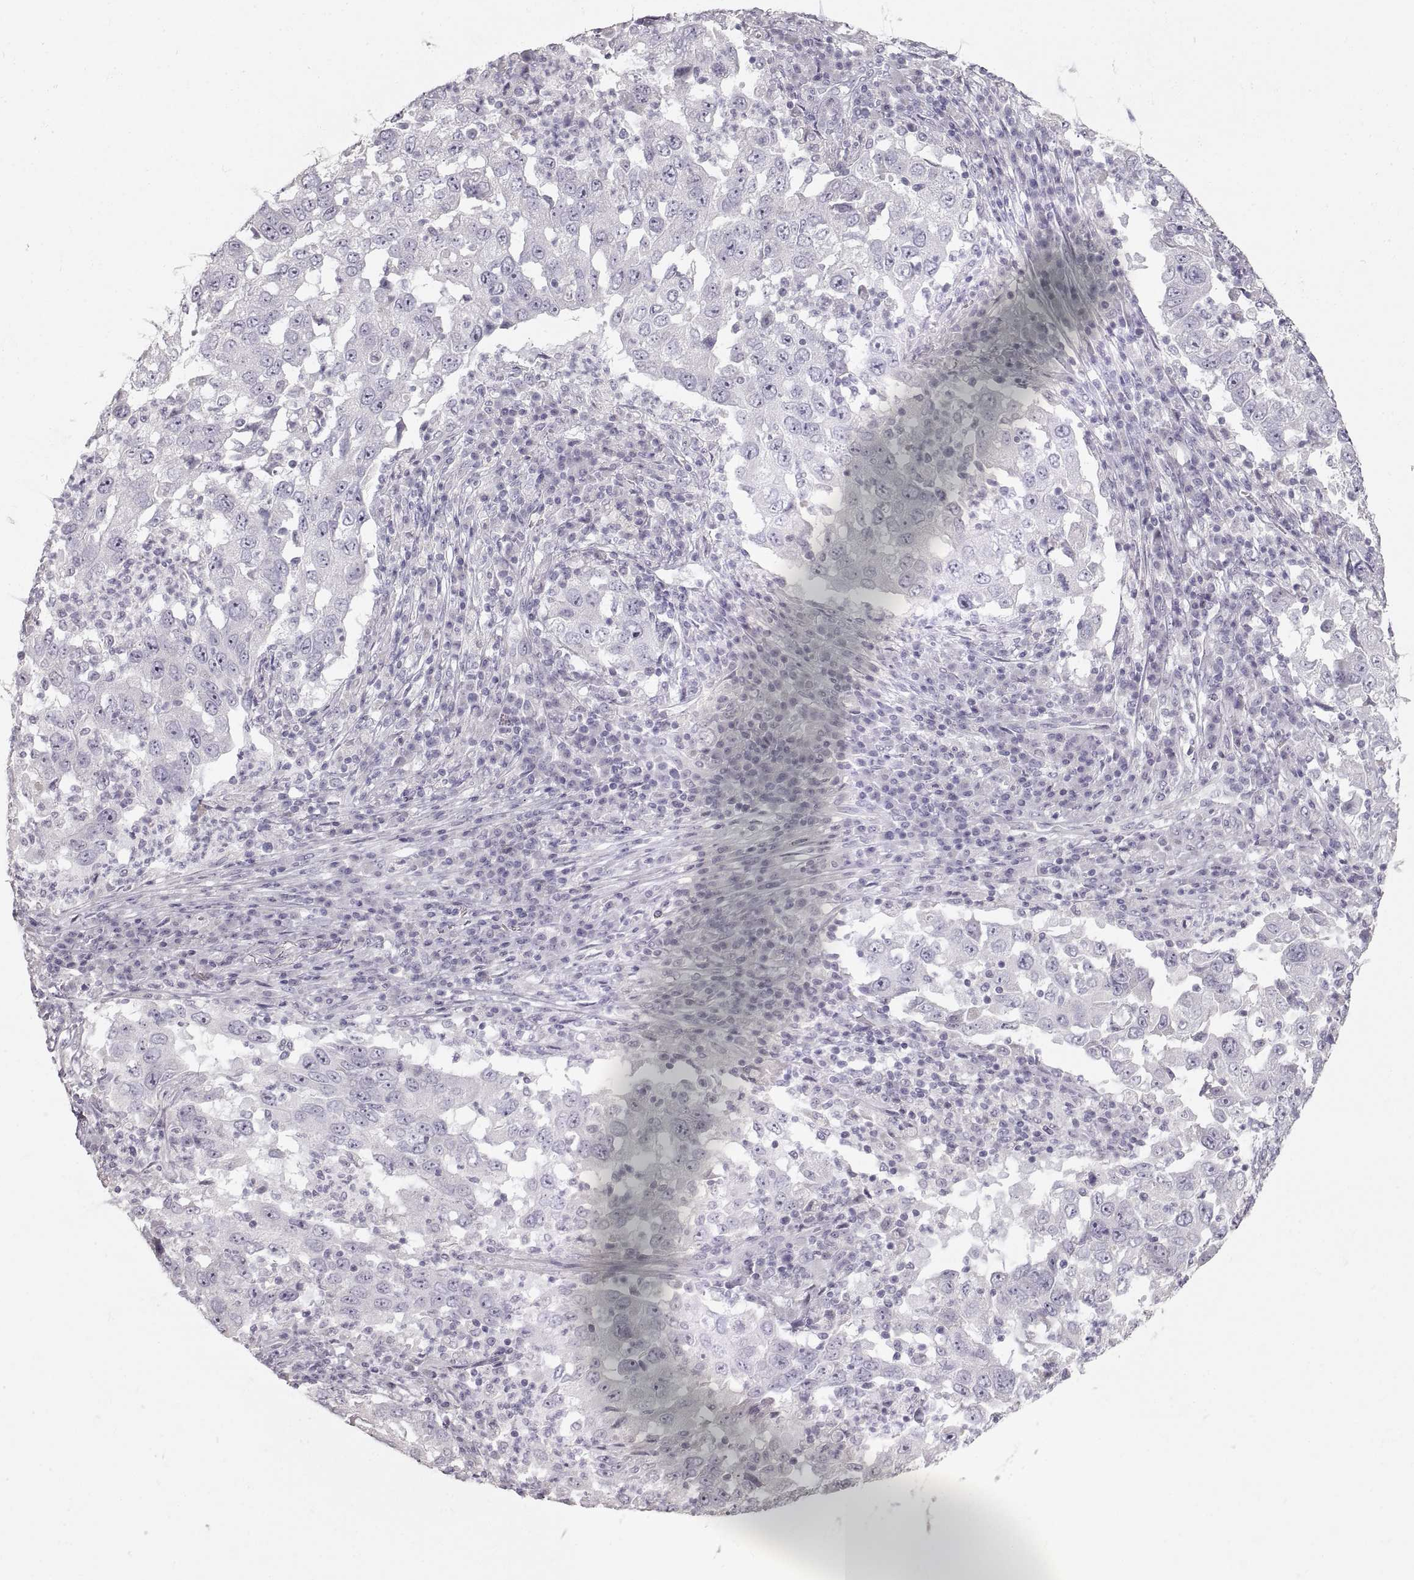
{"staining": {"intensity": "negative", "quantity": "none", "location": "none"}, "tissue": "lung cancer", "cell_type": "Tumor cells", "image_type": "cancer", "snomed": [{"axis": "morphology", "description": "Adenocarcinoma, NOS"}, {"axis": "topography", "description": "Lung"}], "caption": "Human lung cancer (adenocarcinoma) stained for a protein using immunohistochemistry shows no expression in tumor cells.", "gene": "ZP3", "patient": {"sex": "male", "age": 73}}